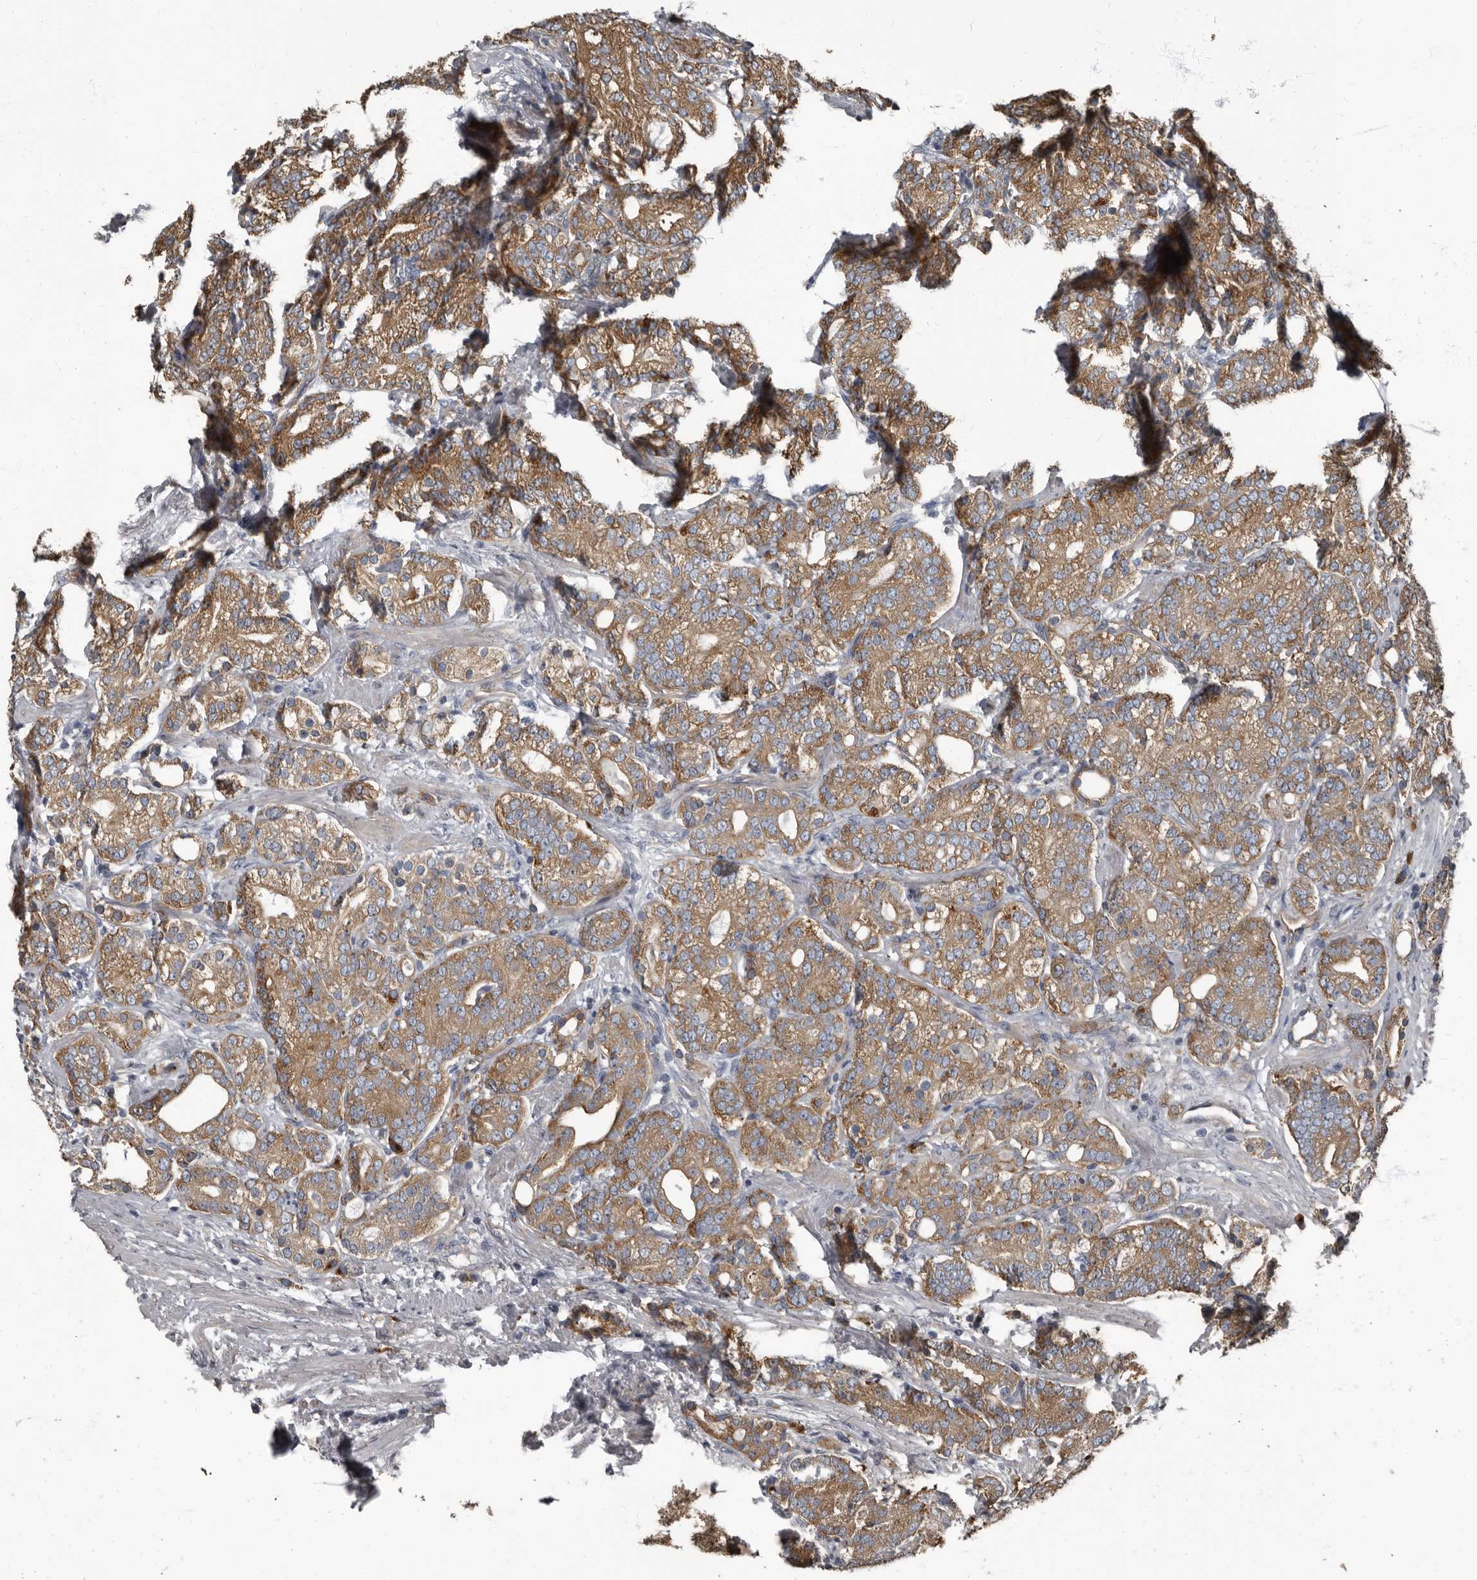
{"staining": {"intensity": "moderate", "quantity": ">75%", "location": "cytoplasmic/membranous"}, "tissue": "prostate cancer", "cell_type": "Tumor cells", "image_type": "cancer", "snomed": [{"axis": "morphology", "description": "Adenocarcinoma, High grade"}, {"axis": "topography", "description": "Prostate"}], "caption": "Tumor cells show medium levels of moderate cytoplasmic/membranous positivity in about >75% of cells in high-grade adenocarcinoma (prostate). (Stains: DAB (3,3'-diaminobenzidine) in brown, nuclei in blue, Microscopy: brightfield microscopy at high magnification).", "gene": "TPD52L1", "patient": {"sex": "male", "age": 57}}